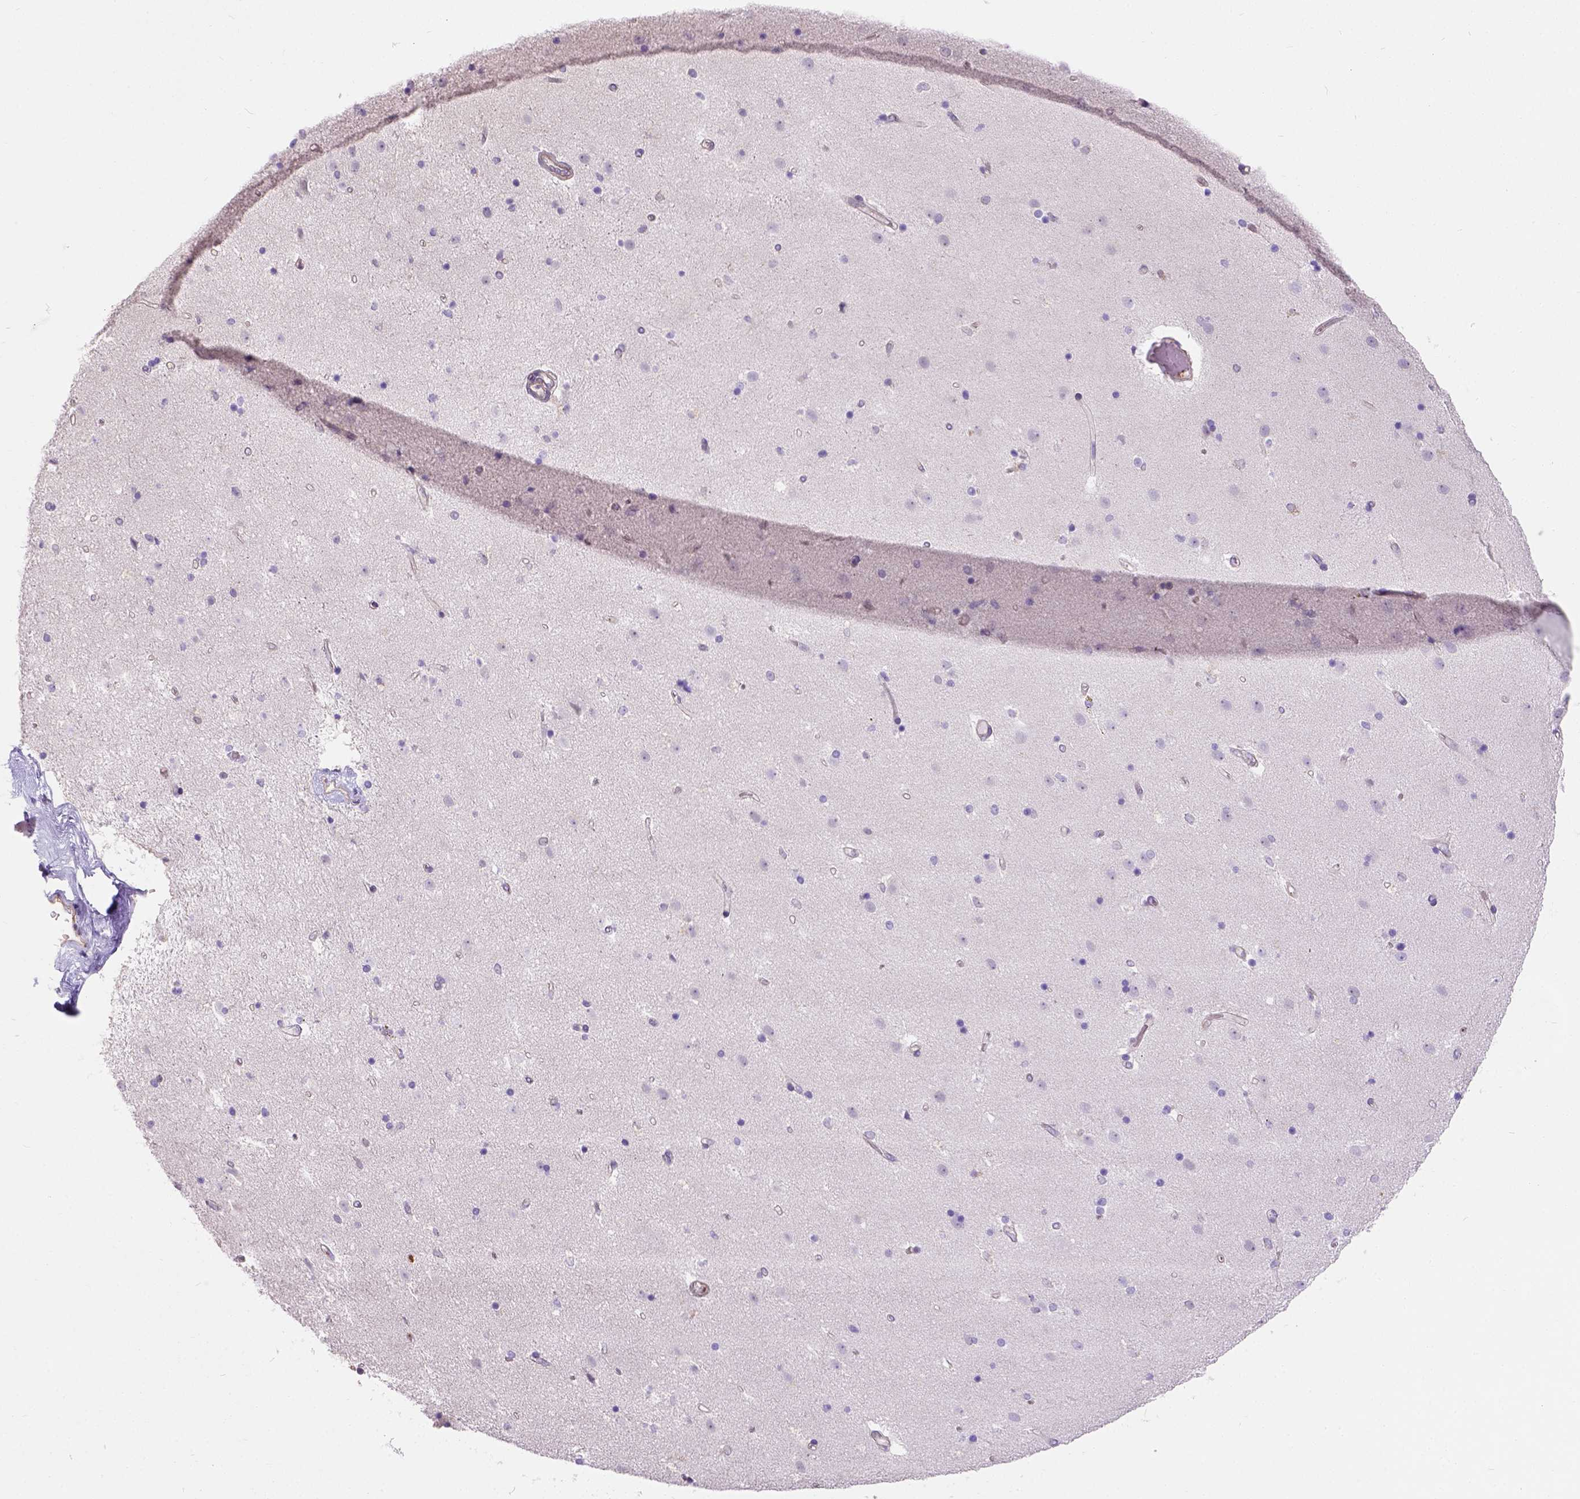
{"staining": {"intensity": "negative", "quantity": "none", "location": "none"}, "tissue": "caudate", "cell_type": "Glial cells", "image_type": "normal", "snomed": [{"axis": "morphology", "description": "Normal tissue, NOS"}, {"axis": "topography", "description": "Lateral ventricle wall"}], "caption": "Glial cells are negative for protein expression in unremarkable human caudate. (IHC, brightfield microscopy, high magnification).", "gene": "PHF7", "patient": {"sex": "female", "age": 71}}